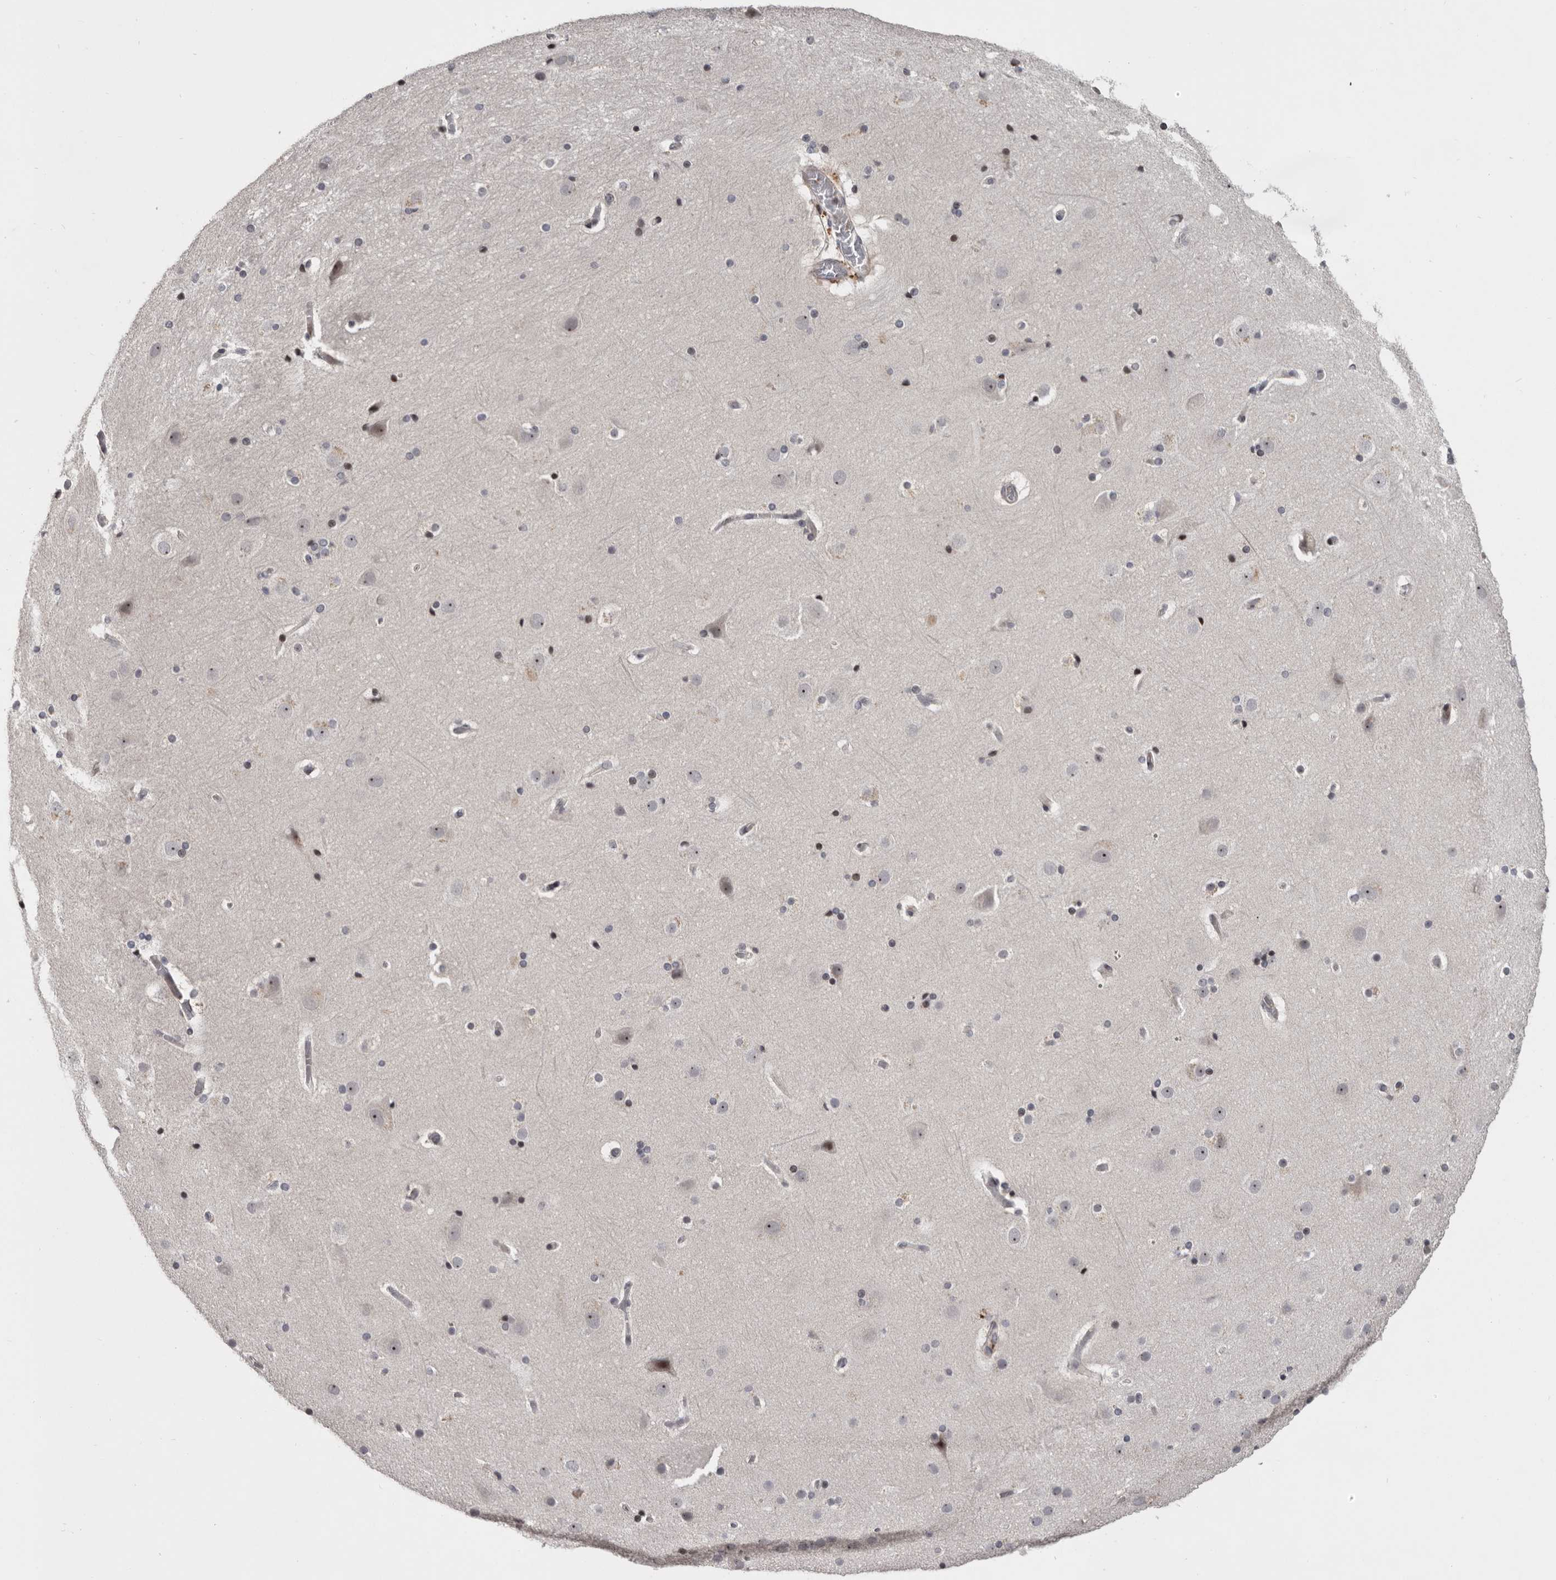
{"staining": {"intensity": "negative", "quantity": "none", "location": "none"}, "tissue": "cerebral cortex", "cell_type": "Endothelial cells", "image_type": "normal", "snomed": [{"axis": "morphology", "description": "Normal tissue, NOS"}, {"axis": "topography", "description": "Cerebral cortex"}], "caption": "High power microscopy micrograph of an immunohistochemistry photomicrograph of benign cerebral cortex, revealing no significant staining in endothelial cells.", "gene": "AZIN1", "patient": {"sex": "male", "age": 57}}